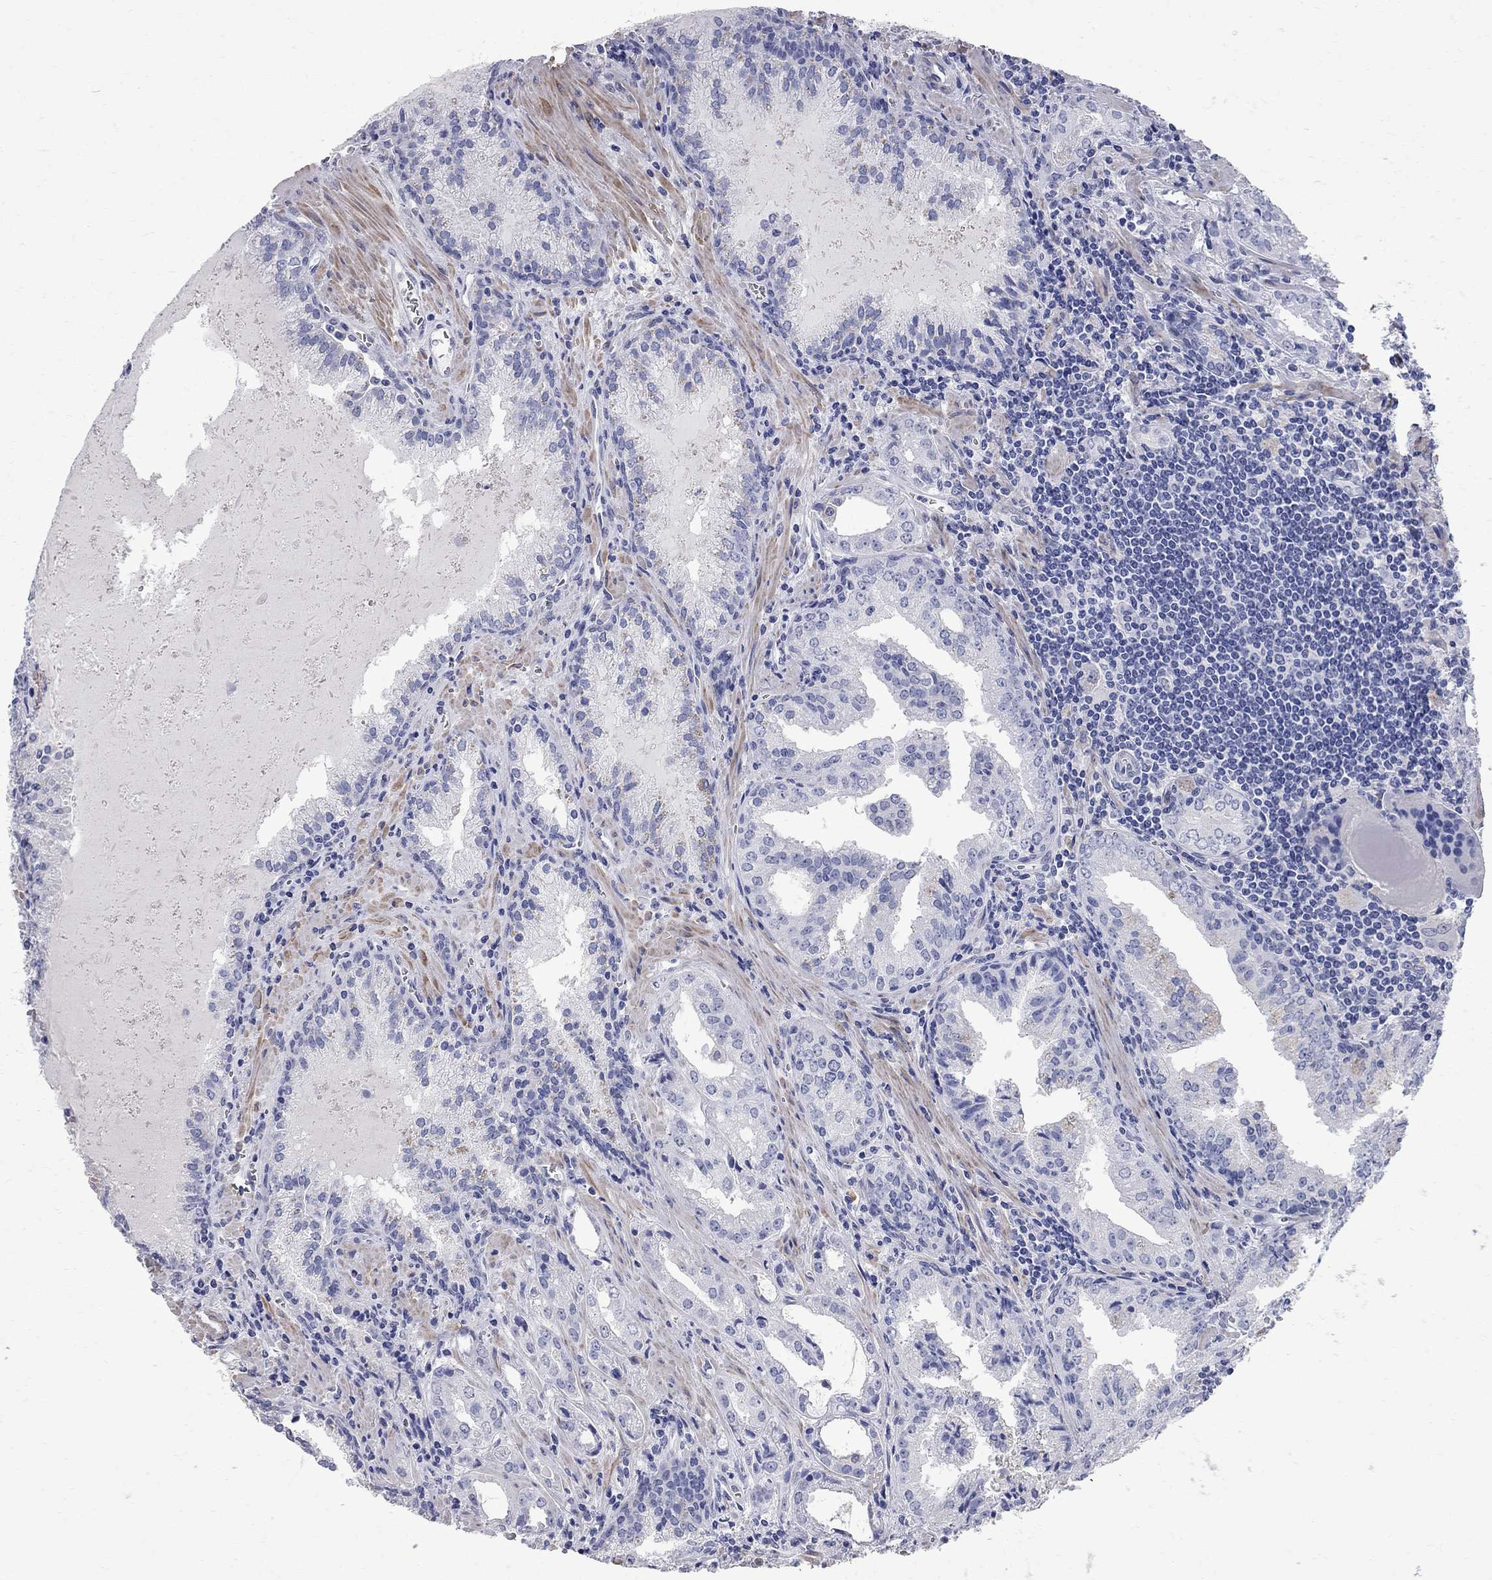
{"staining": {"intensity": "negative", "quantity": "none", "location": "none"}, "tissue": "prostate cancer", "cell_type": "Tumor cells", "image_type": "cancer", "snomed": [{"axis": "morphology", "description": "Adenocarcinoma, High grade"}, {"axis": "topography", "description": "Prostate"}], "caption": "Immunohistochemistry (IHC) of high-grade adenocarcinoma (prostate) reveals no positivity in tumor cells. Brightfield microscopy of immunohistochemistry stained with DAB (3,3'-diaminobenzidine) (brown) and hematoxylin (blue), captured at high magnification.", "gene": "BPIFB1", "patient": {"sex": "male", "age": 68}}